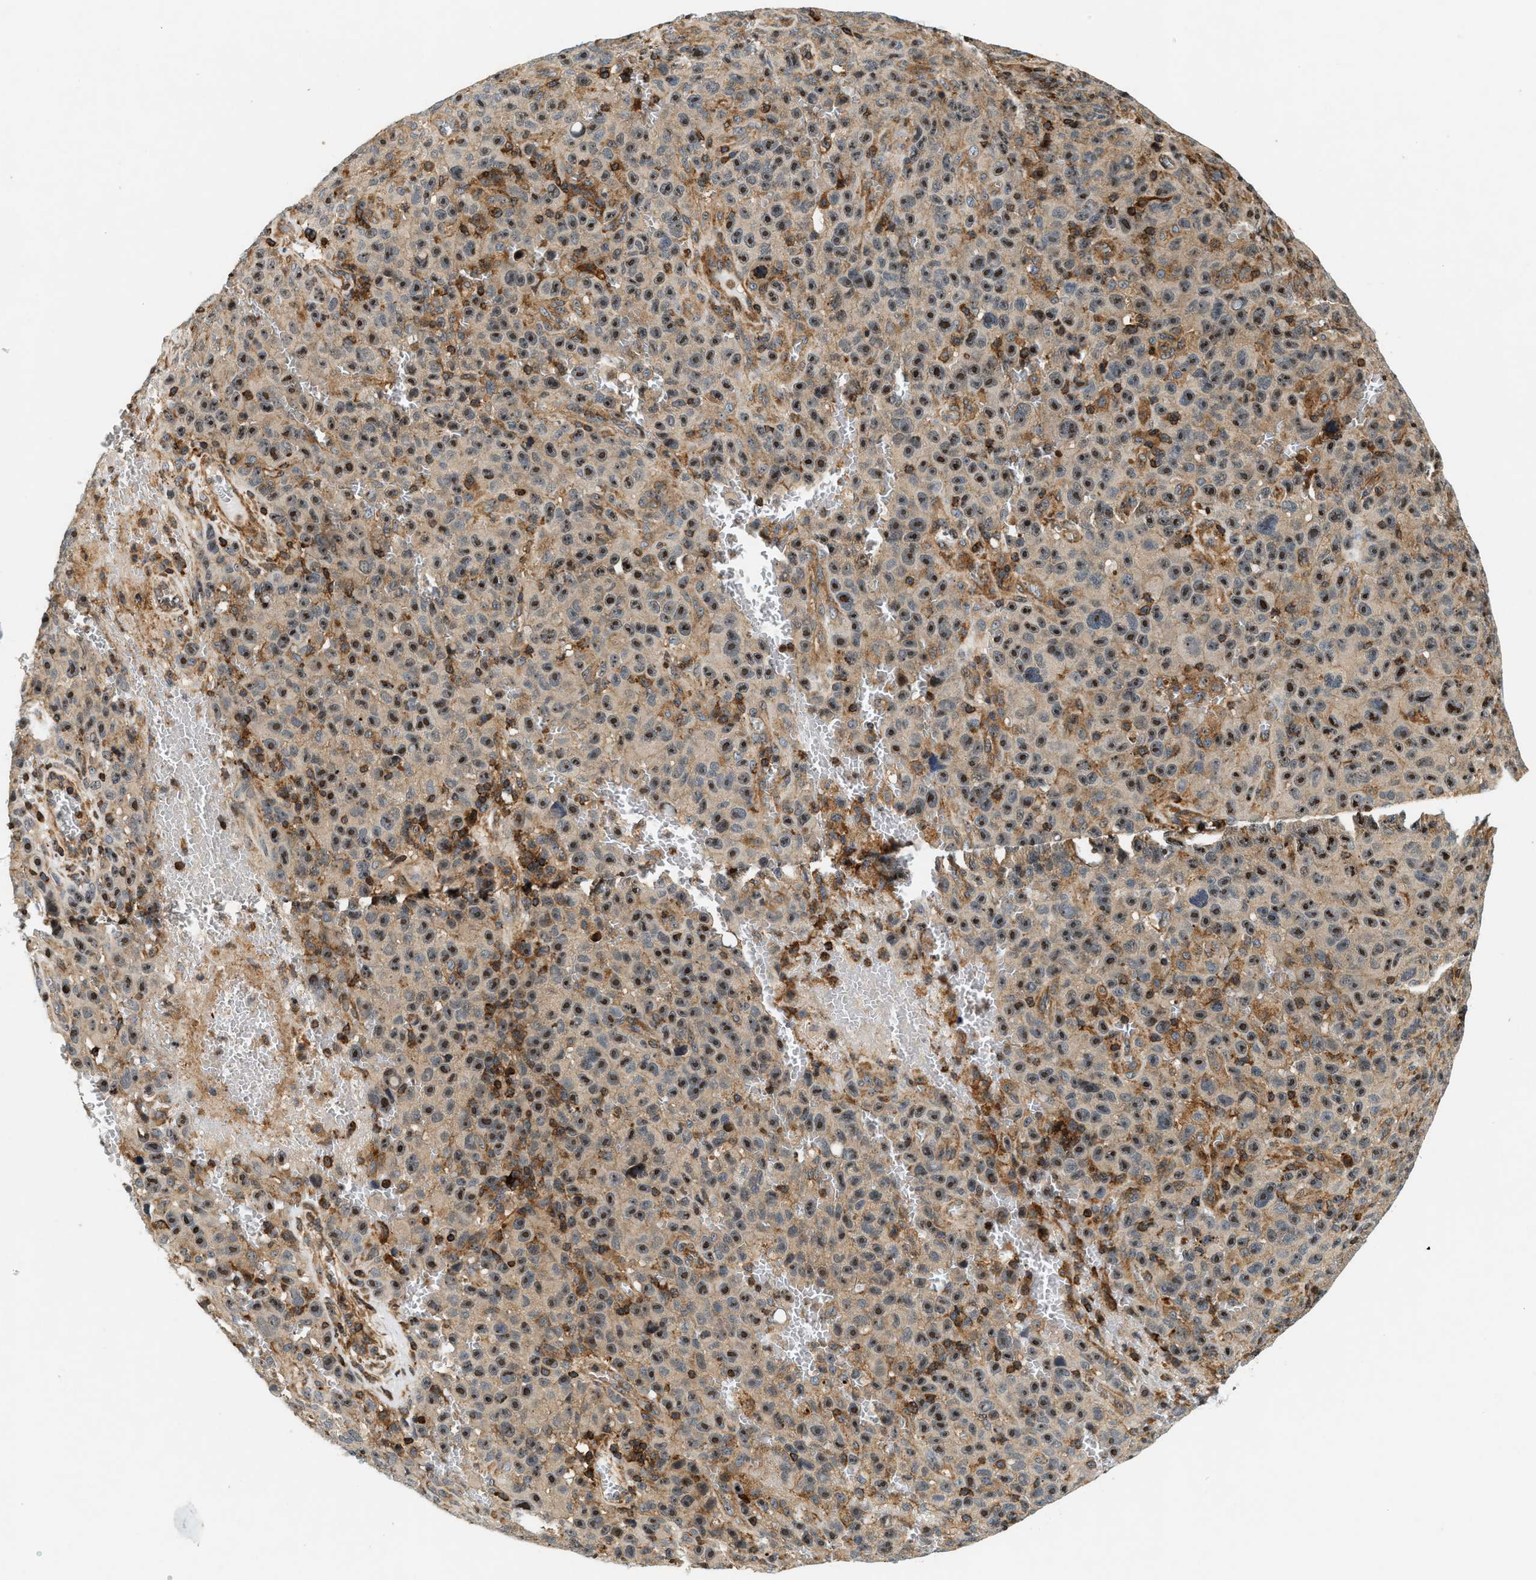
{"staining": {"intensity": "moderate", "quantity": ">75%", "location": "cytoplasmic/membranous,nuclear"}, "tissue": "melanoma", "cell_type": "Tumor cells", "image_type": "cancer", "snomed": [{"axis": "morphology", "description": "Malignant melanoma, NOS"}, {"axis": "topography", "description": "Skin"}], "caption": "Immunohistochemical staining of malignant melanoma displays medium levels of moderate cytoplasmic/membranous and nuclear staining in about >75% of tumor cells. The staining was performed using DAB (3,3'-diaminobenzidine) to visualize the protein expression in brown, while the nuclei were stained in blue with hematoxylin (Magnification: 20x).", "gene": "SAMD9", "patient": {"sex": "female", "age": 82}}